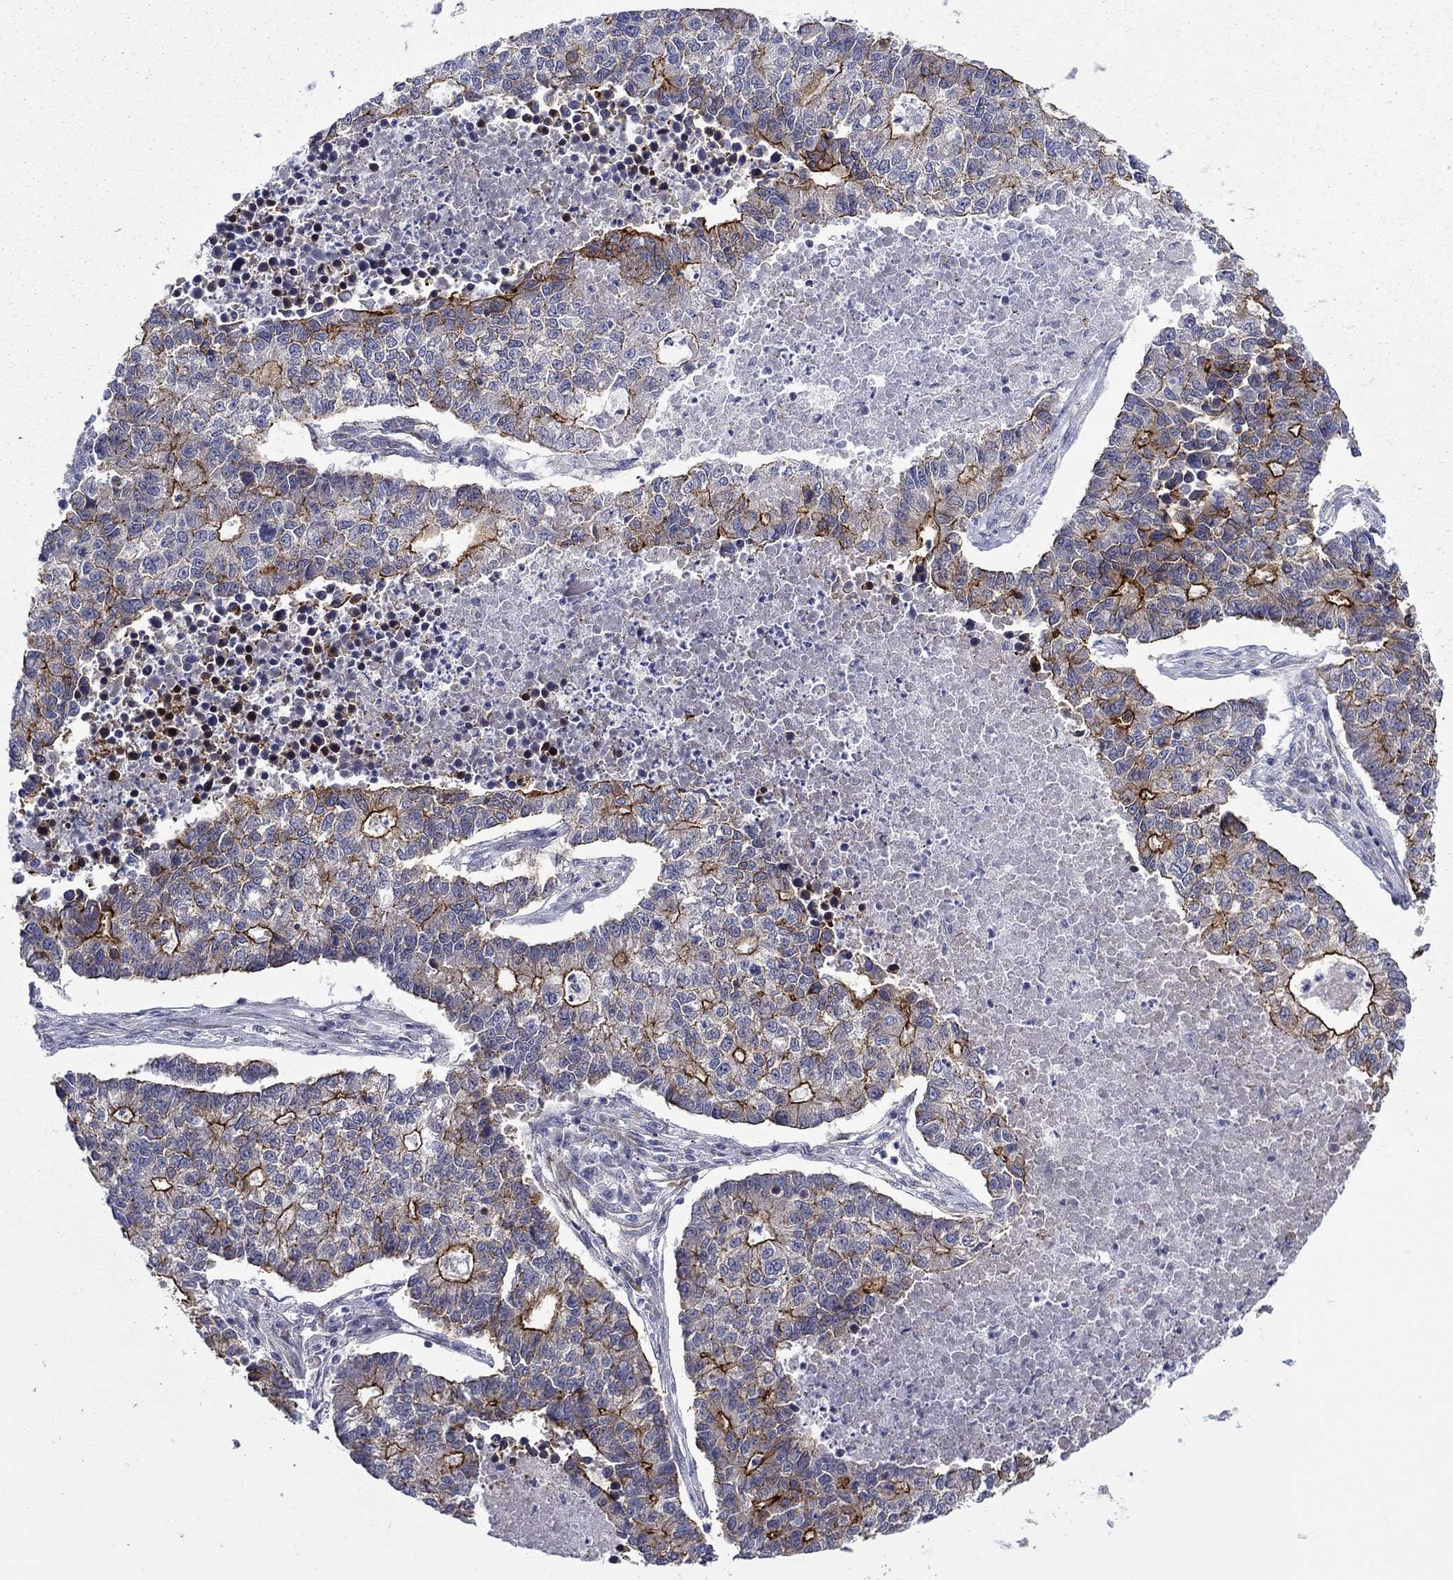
{"staining": {"intensity": "strong", "quantity": "25%-75%", "location": "cytoplasmic/membranous"}, "tissue": "lung cancer", "cell_type": "Tumor cells", "image_type": "cancer", "snomed": [{"axis": "morphology", "description": "Adenocarcinoma, NOS"}, {"axis": "topography", "description": "Lung"}], "caption": "Lung cancer stained for a protein (brown) exhibits strong cytoplasmic/membranous positive staining in approximately 25%-75% of tumor cells.", "gene": "LMO7", "patient": {"sex": "male", "age": 57}}